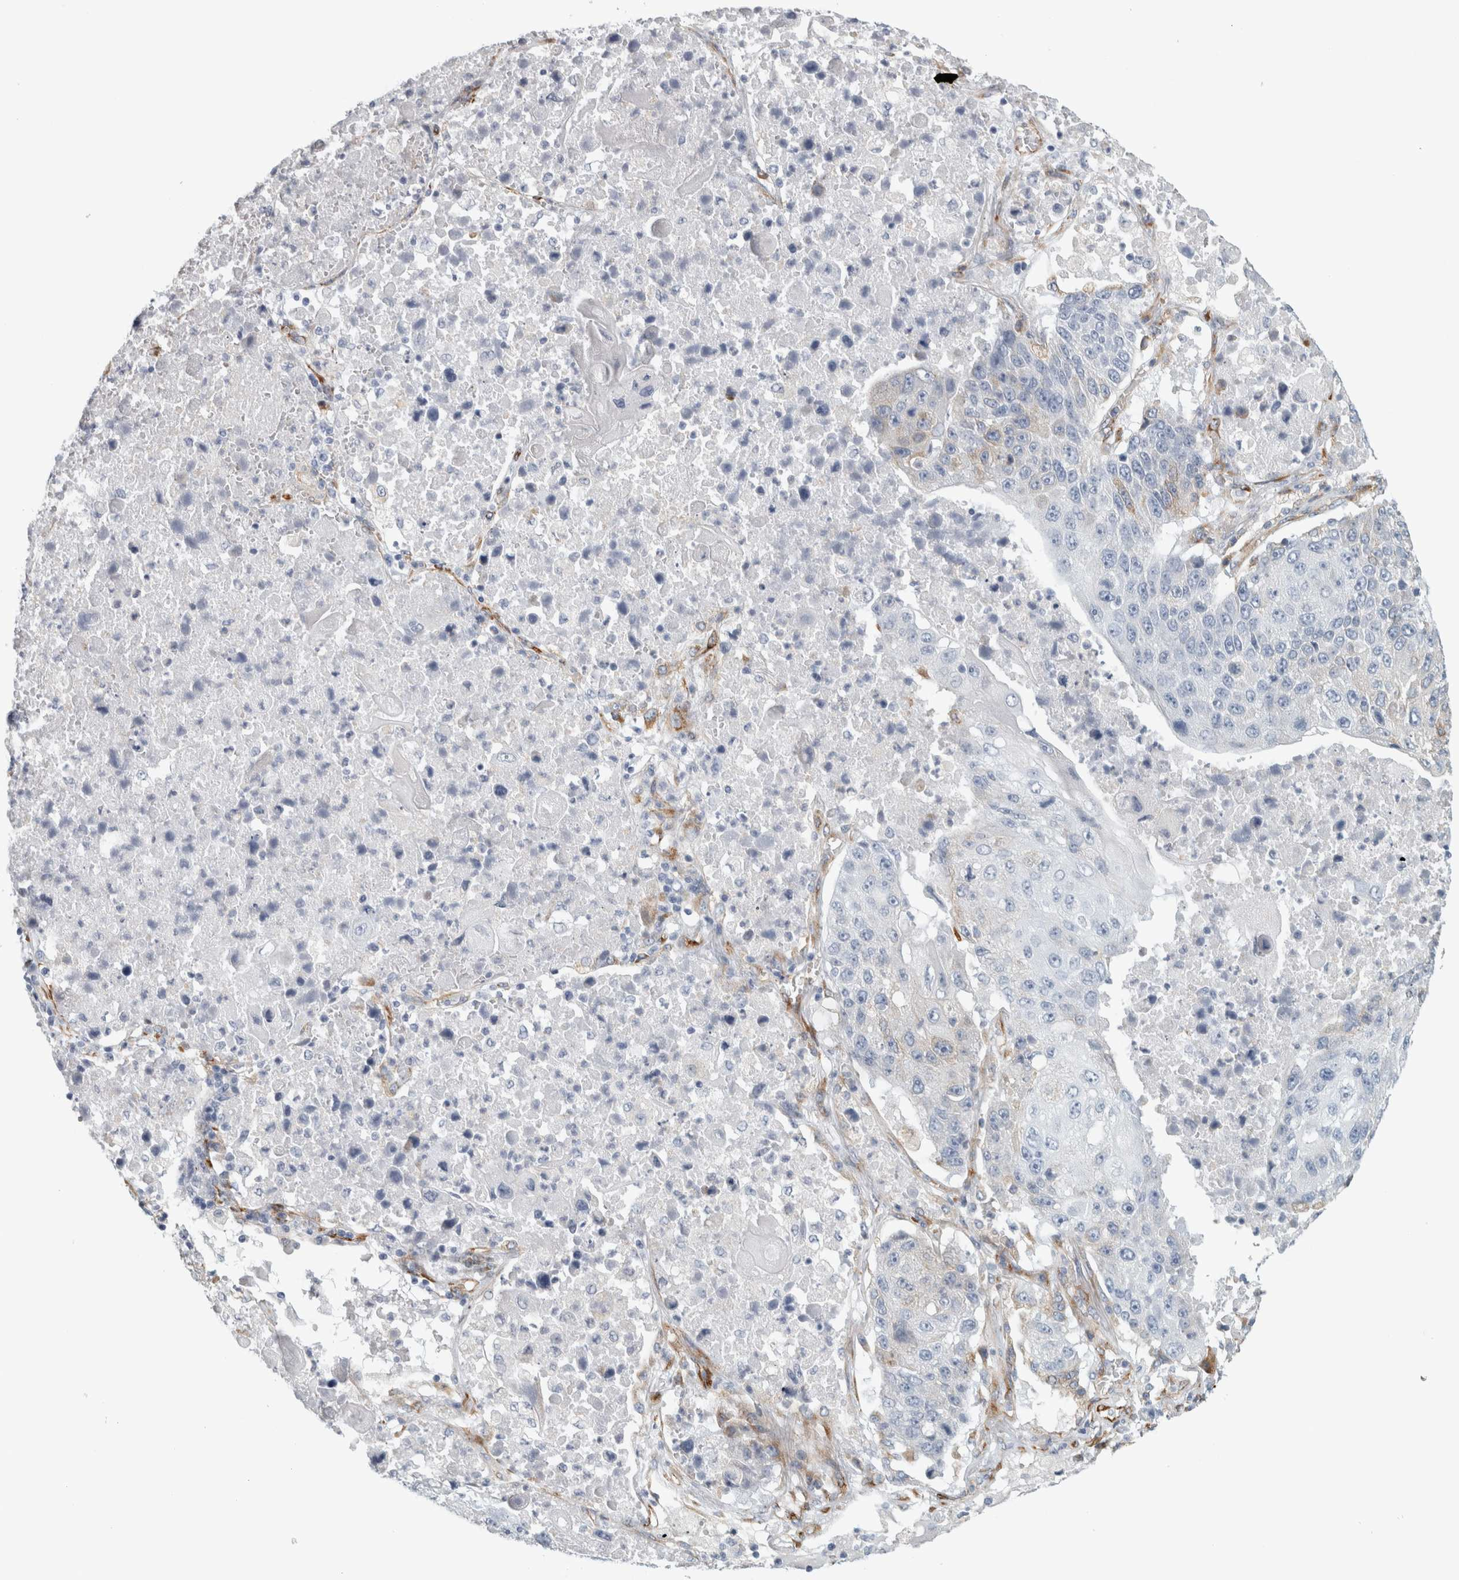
{"staining": {"intensity": "negative", "quantity": "none", "location": "none"}, "tissue": "lung cancer", "cell_type": "Tumor cells", "image_type": "cancer", "snomed": [{"axis": "morphology", "description": "Squamous cell carcinoma, NOS"}, {"axis": "topography", "description": "Lung"}], "caption": "This is a micrograph of immunohistochemistry staining of lung squamous cell carcinoma, which shows no positivity in tumor cells.", "gene": "B3GNT3", "patient": {"sex": "male", "age": 61}}